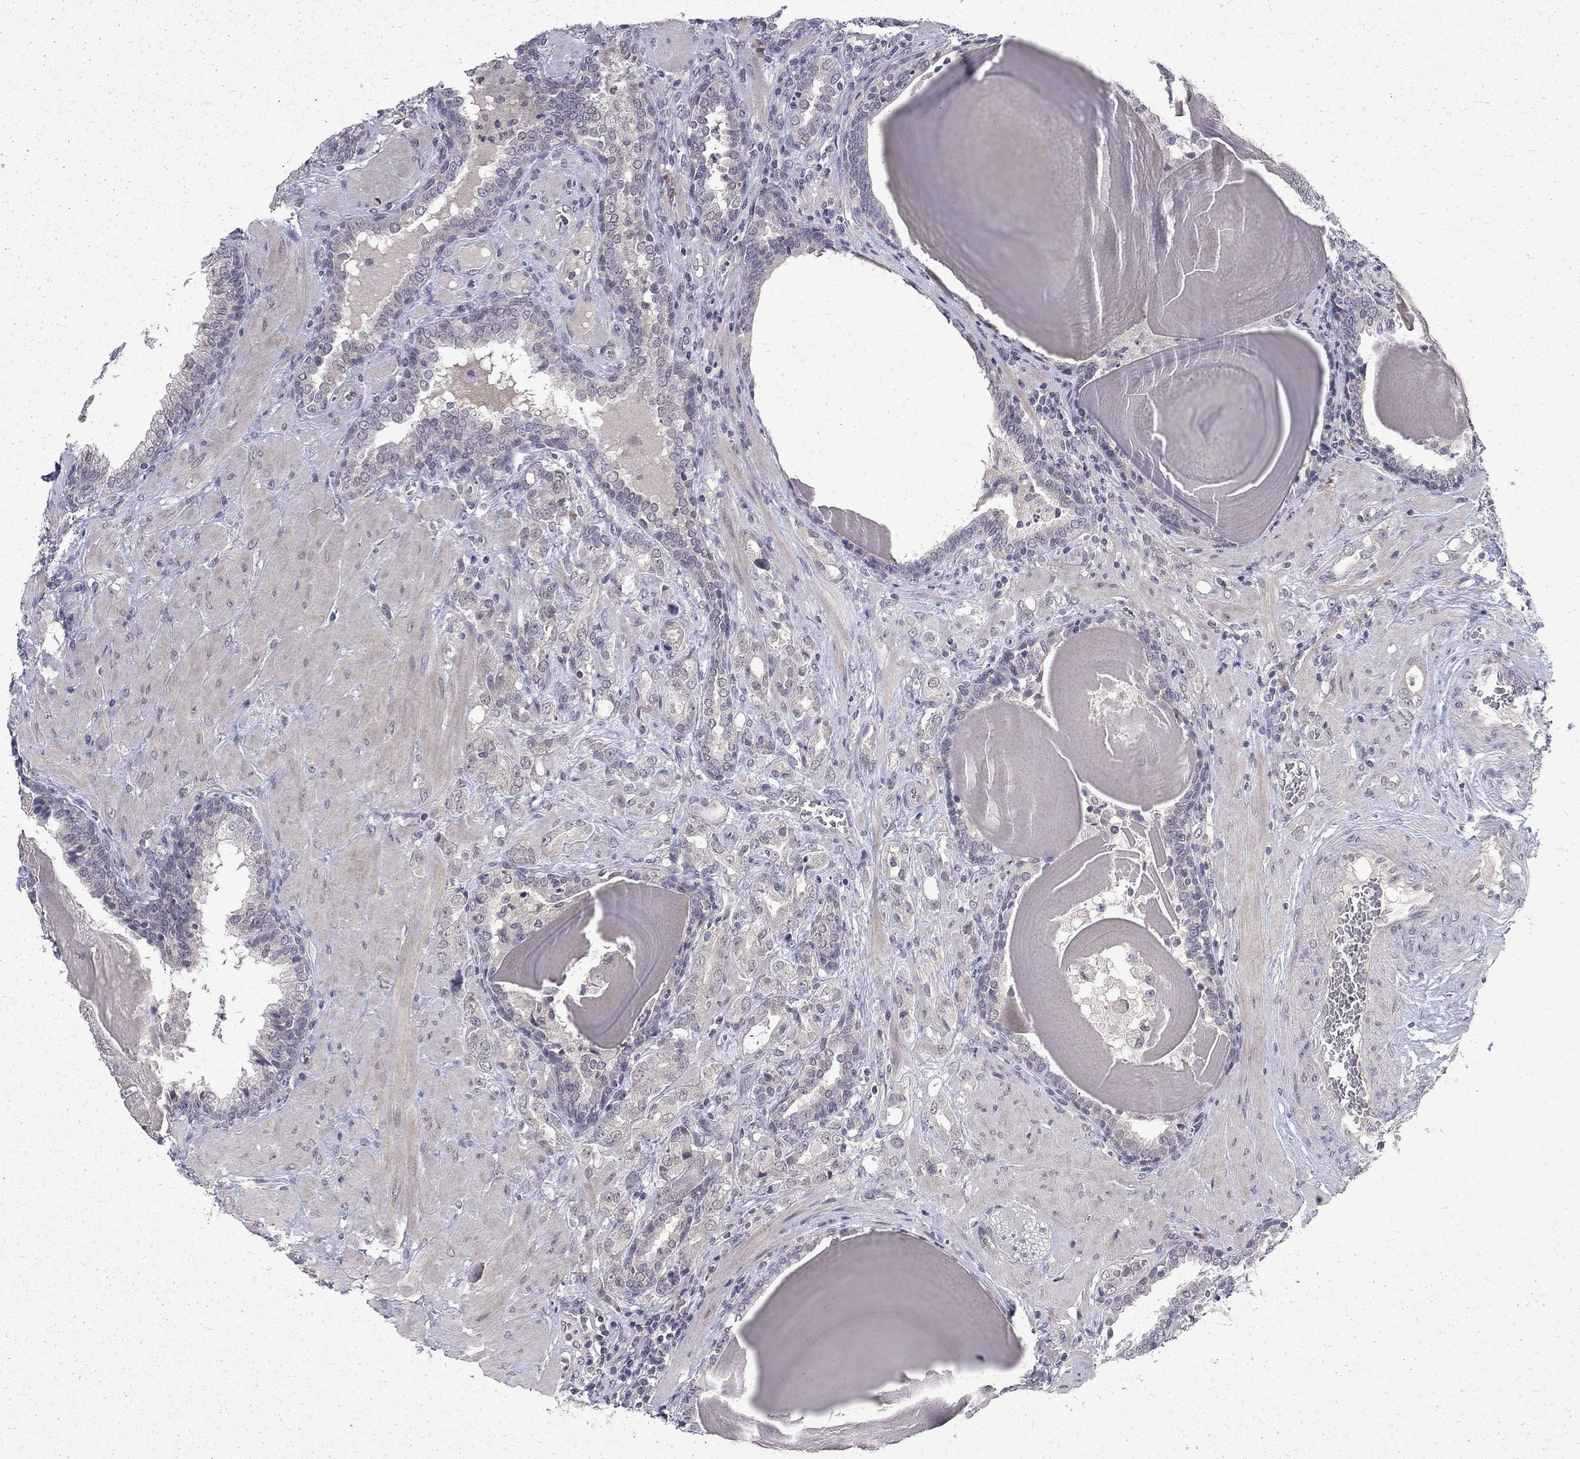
{"staining": {"intensity": "negative", "quantity": "none", "location": "none"}, "tissue": "prostate cancer", "cell_type": "Tumor cells", "image_type": "cancer", "snomed": [{"axis": "morphology", "description": "Adenocarcinoma, NOS"}, {"axis": "topography", "description": "Prostate"}], "caption": "There is no significant expression in tumor cells of prostate cancer (adenocarcinoma). (Brightfield microscopy of DAB (3,3'-diaminobenzidine) immunohistochemistry (IHC) at high magnification).", "gene": "CHAT", "patient": {"sex": "male", "age": 57}}